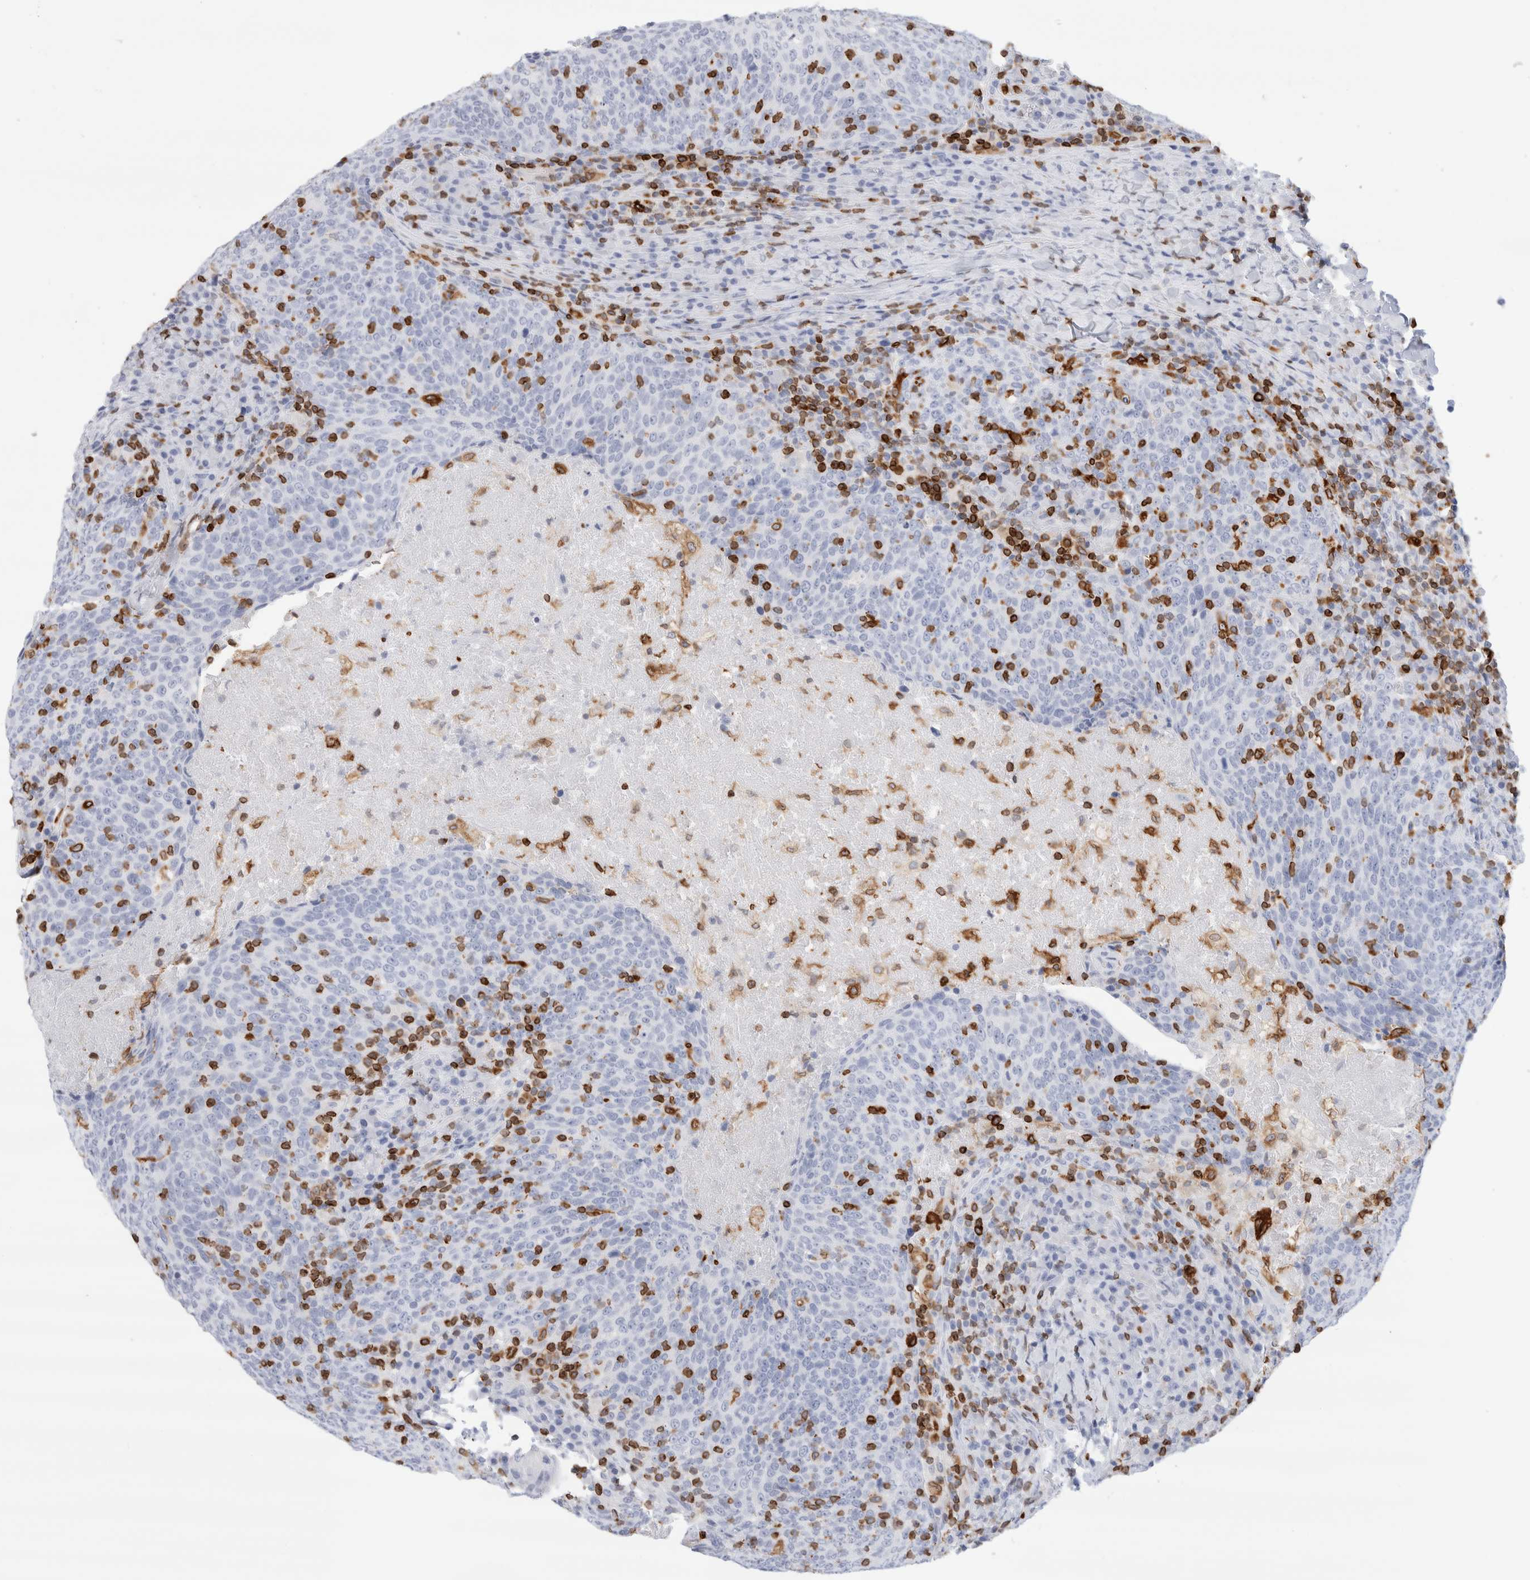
{"staining": {"intensity": "negative", "quantity": "none", "location": "none"}, "tissue": "head and neck cancer", "cell_type": "Tumor cells", "image_type": "cancer", "snomed": [{"axis": "morphology", "description": "Squamous cell carcinoma, NOS"}, {"axis": "morphology", "description": "Squamous cell carcinoma, metastatic, NOS"}, {"axis": "topography", "description": "Lymph node"}, {"axis": "topography", "description": "Head-Neck"}], "caption": "Tumor cells are negative for protein expression in human head and neck cancer (squamous cell carcinoma). The staining is performed using DAB brown chromogen with nuclei counter-stained in using hematoxylin.", "gene": "ALOX5AP", "patient": {"sex": "male", "age": 62}}